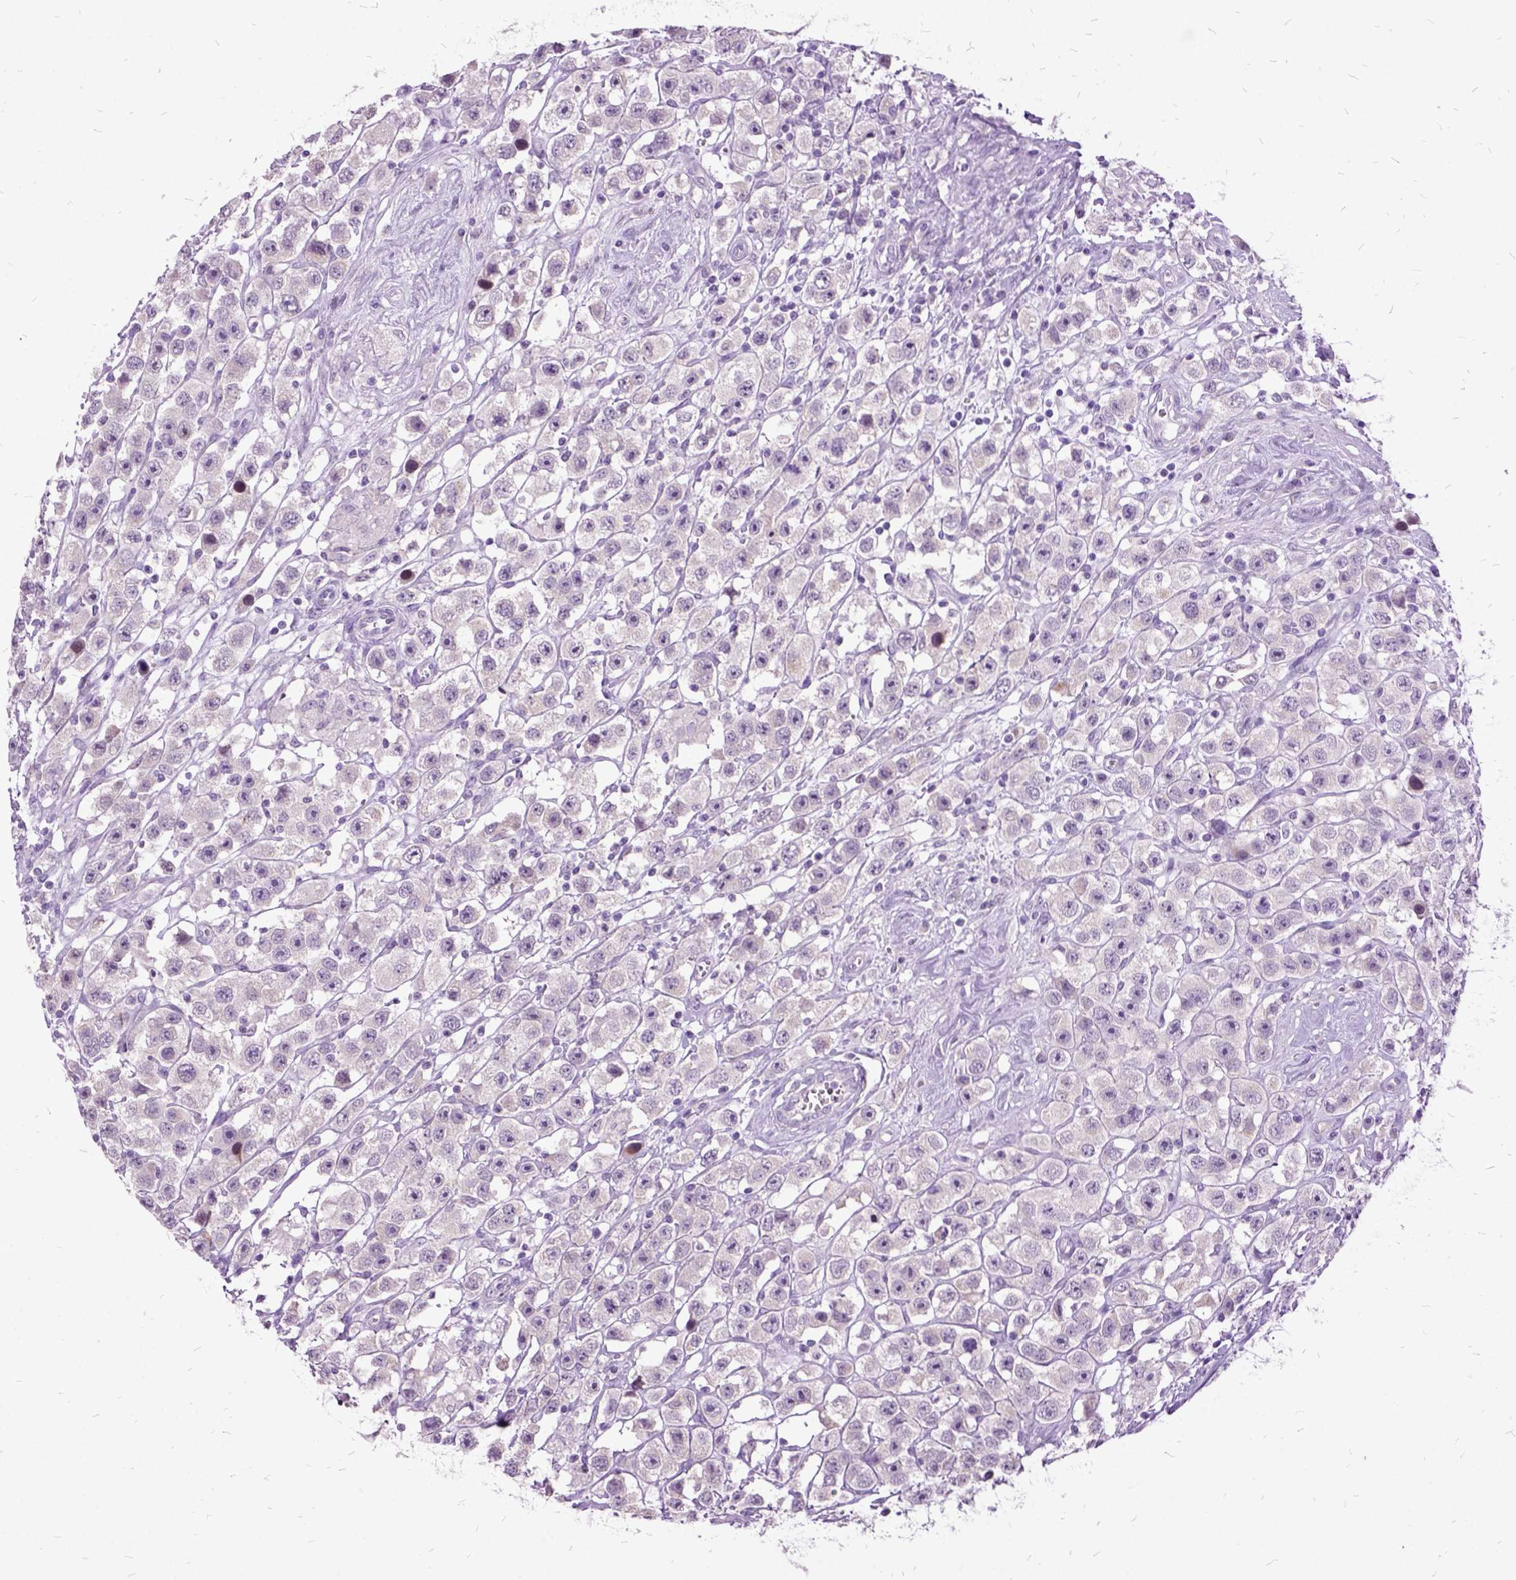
{"staining": {"intensity": "negative", "quantity": "none", "location": "none"}, "tissue": "testis cancer", "cell_type": "Tumor cells", "image_type": "cancer", "snomed": [{"axis": "morphology", "description": "Seminoma, NOS"}, {"axis": "topography", "description": "Testis"}], "caption": "IHC photomicrograph of human testis cancer (seminoma) stained for a protein (brown), which reveals no staining in tumor cells. The staining was performed using DAB to visualize the protein expression in brown, while the nuclei were stained in blue with hematoxylin (Magnification: 20x).", "gene": "MME", "patient": {"sex": "male", "age": 45}}